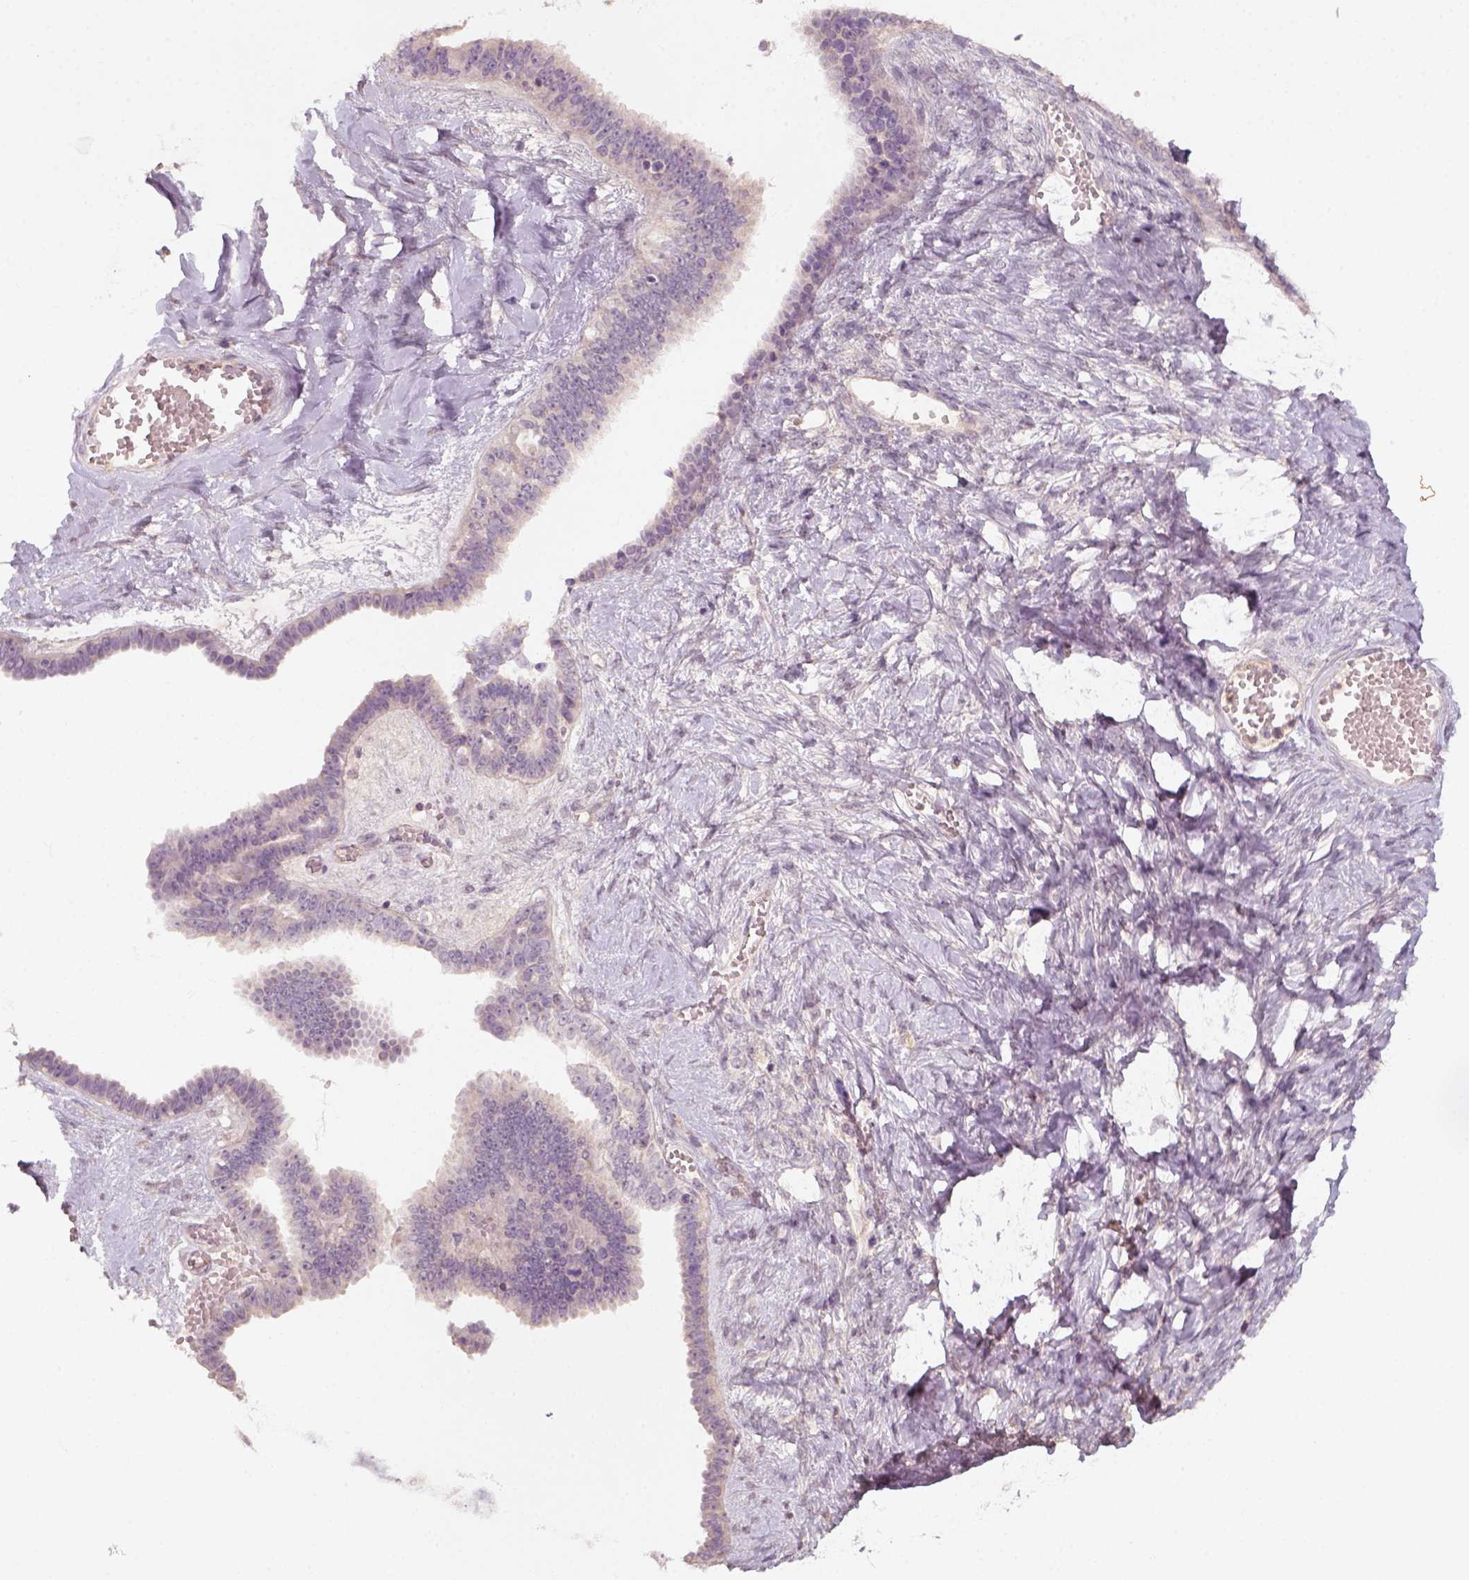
{"staining": {"intensity": "negative", "quantity": "none", "location": "none"}, "tissue": "ovarian cancer", "cell_type": "Tumor cells", "image_type": "cancer", "snomed": [{"axis": "morphology", "description": "Cystadenocarcinoma, serous, NOS"}, {"axis": "topography", "description": "Ovary"}], "caption": "A histopathology image of human ovarian cancer is negative for staining in tumor cells.", "gene": "AQP9", "patient": {"sex": "female", "age": 71}}